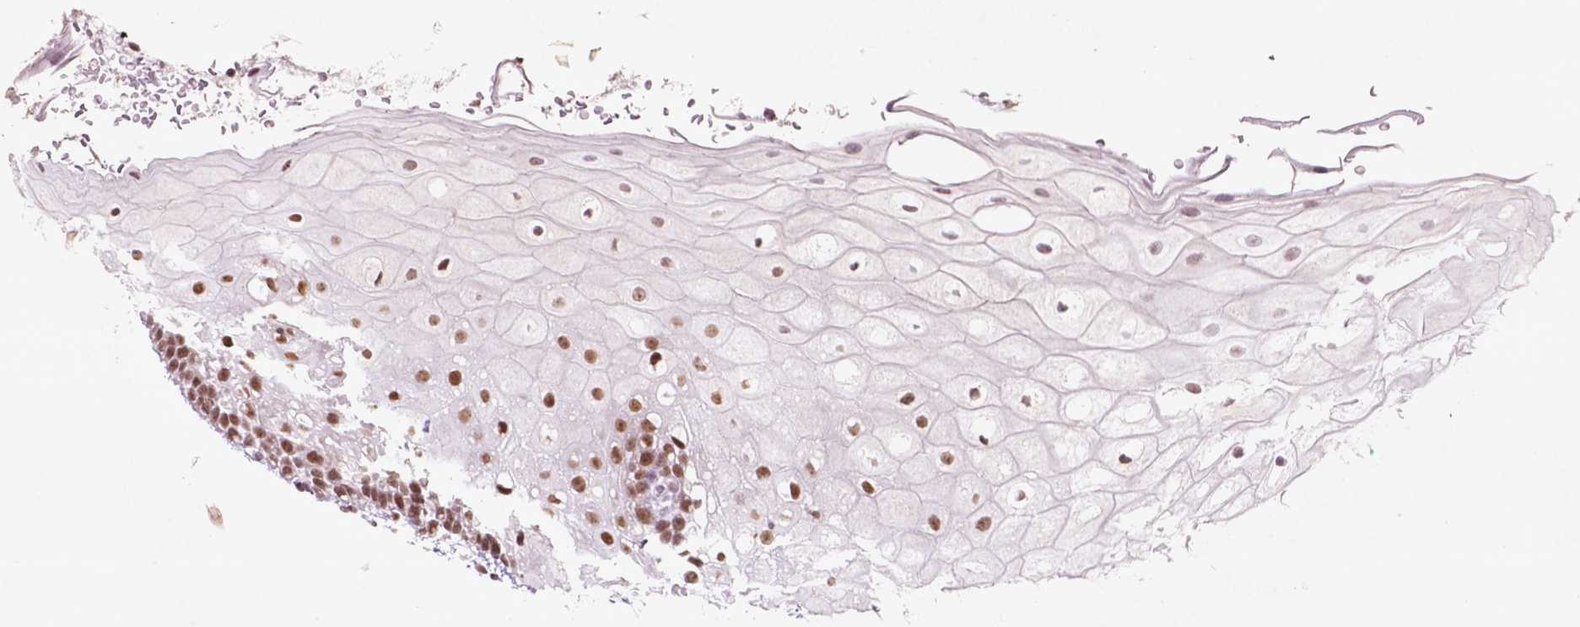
{"staining": {"intensity": "moderate", "quantity": ">75%", "location": "nuclear"}, "tissue": "oral mucosa", "cell_type": "Squamous epithelial cells", "image_type": "normal", "snomed": [{"axis": "morphology", "description": "Normal tissue, NOS"}, {"axis": "morphology", "description": "Squamous cell carcinoma, NOS"}, {"axis": "topography", "description": "Oral tissue"}, {"axis": "topography", "description": "Head-Neck"}], "caption": "IHC of benign oral mucosa exhibits medium levels of moderate nuclear expression in approximately >75% of squamous epithelial cells. (Stains: DAB (3,3'-diaminobenzidine) in brown, nuclei in blue, Microscopy: brightfield microscopy at high magnification).", "gene": "HMG20B", "patient": {"sex": "male", "age": 69}}